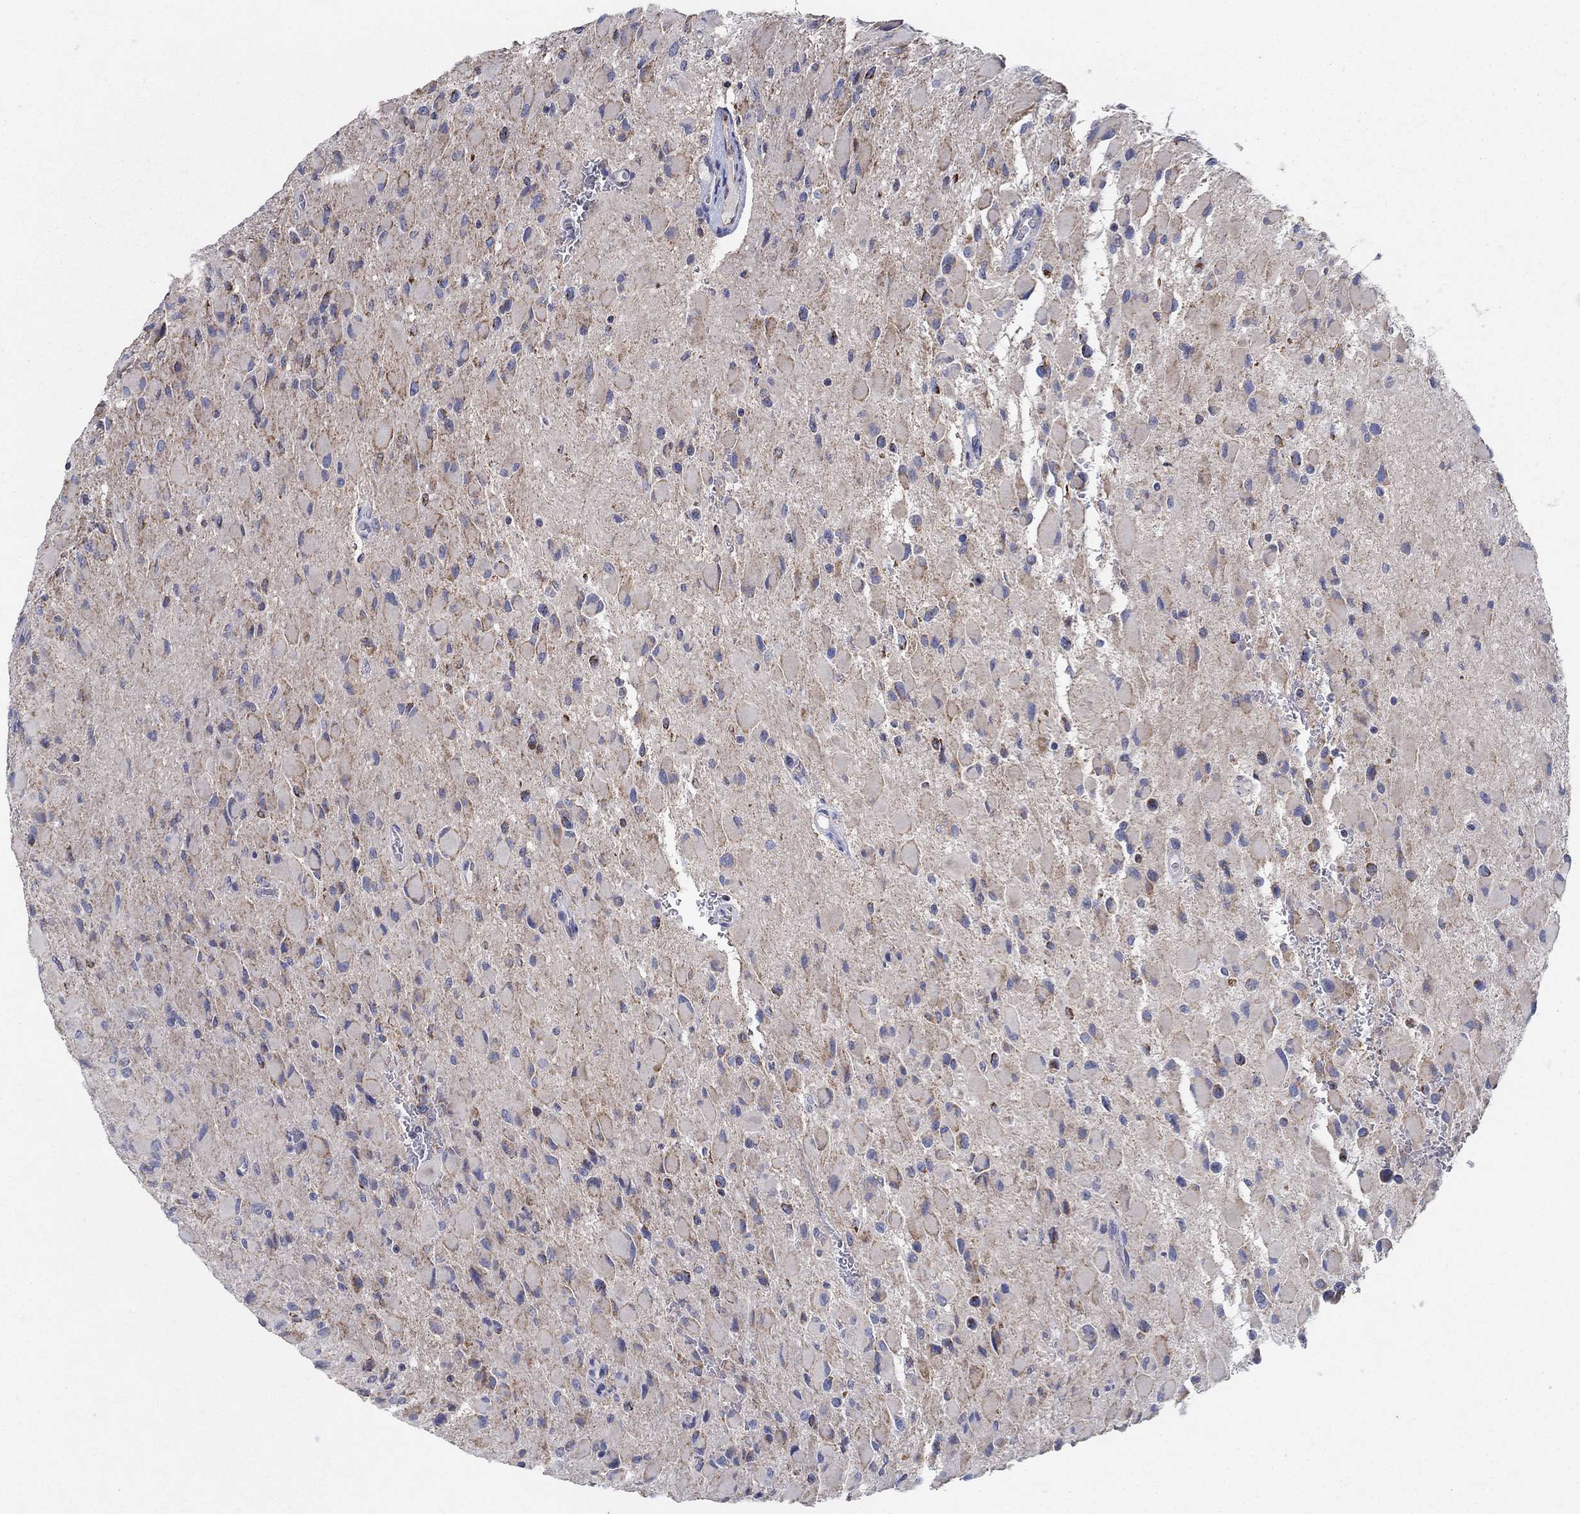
{"staining": {"intensity": "negative", "quantity": "none", "location": "none"}, "tissue": "glioma", "cell_type": "Tumor cells", "image_type": "cancer", "snomed": [{"axis": "morphology", "description": "Glioma, malignant, High grade"}, {"axis": "topography", "description": "Cerebral cortex"}], "caption": "Immunohistochemistry of human glioma exhibits no expression in tumor cells.", "gene": "C9orf85", "patient": {"sex": "female", "age": 36}}